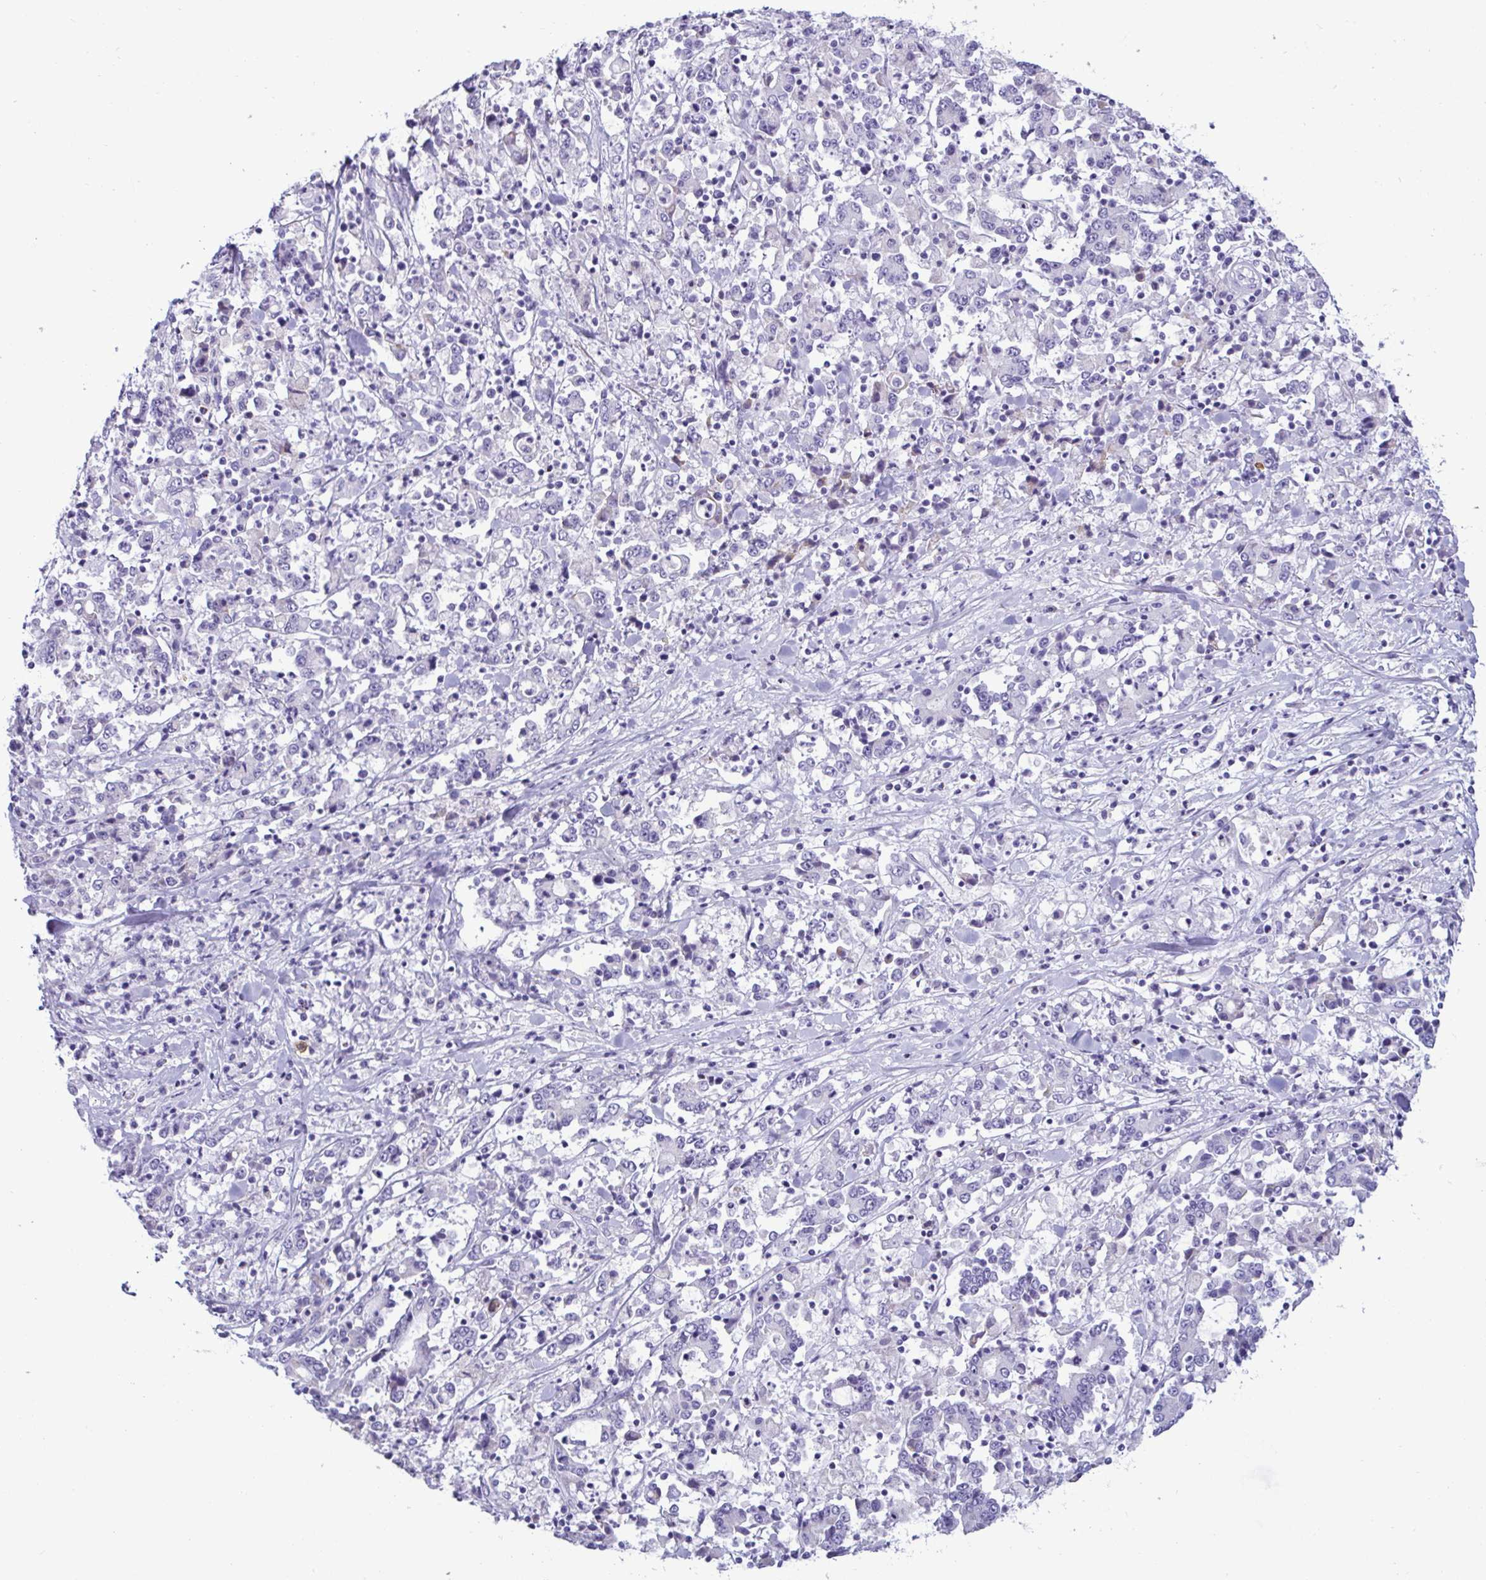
{"staining": {"intensity": "negative", "quantity": "none", "location": "none"}, "tissue": "stomach cancer", "cell_type": "Tumor cells", "image_type": "cancer", "snomed": [{"axis": "morphology", "description": "Adenocarcinoma, NOS"}, {"axis": "topography", "description": "Stomach, upper"}], "caption": "An immunohistochemistry (IHC) micrograph of stomach cancer (adenocarcinoma) is shown. There is no staining in tumor cells of stomach cancer (adenocarcinoma). Brightfield microscopy of immunohistochemistry stained with DAB (3,3'-diaminobenzidine) (brown) and hematoxylin (blue), captured at high magnification.", "gene": "SREBF1", "patient": {"sex": "male", "age": 68}}